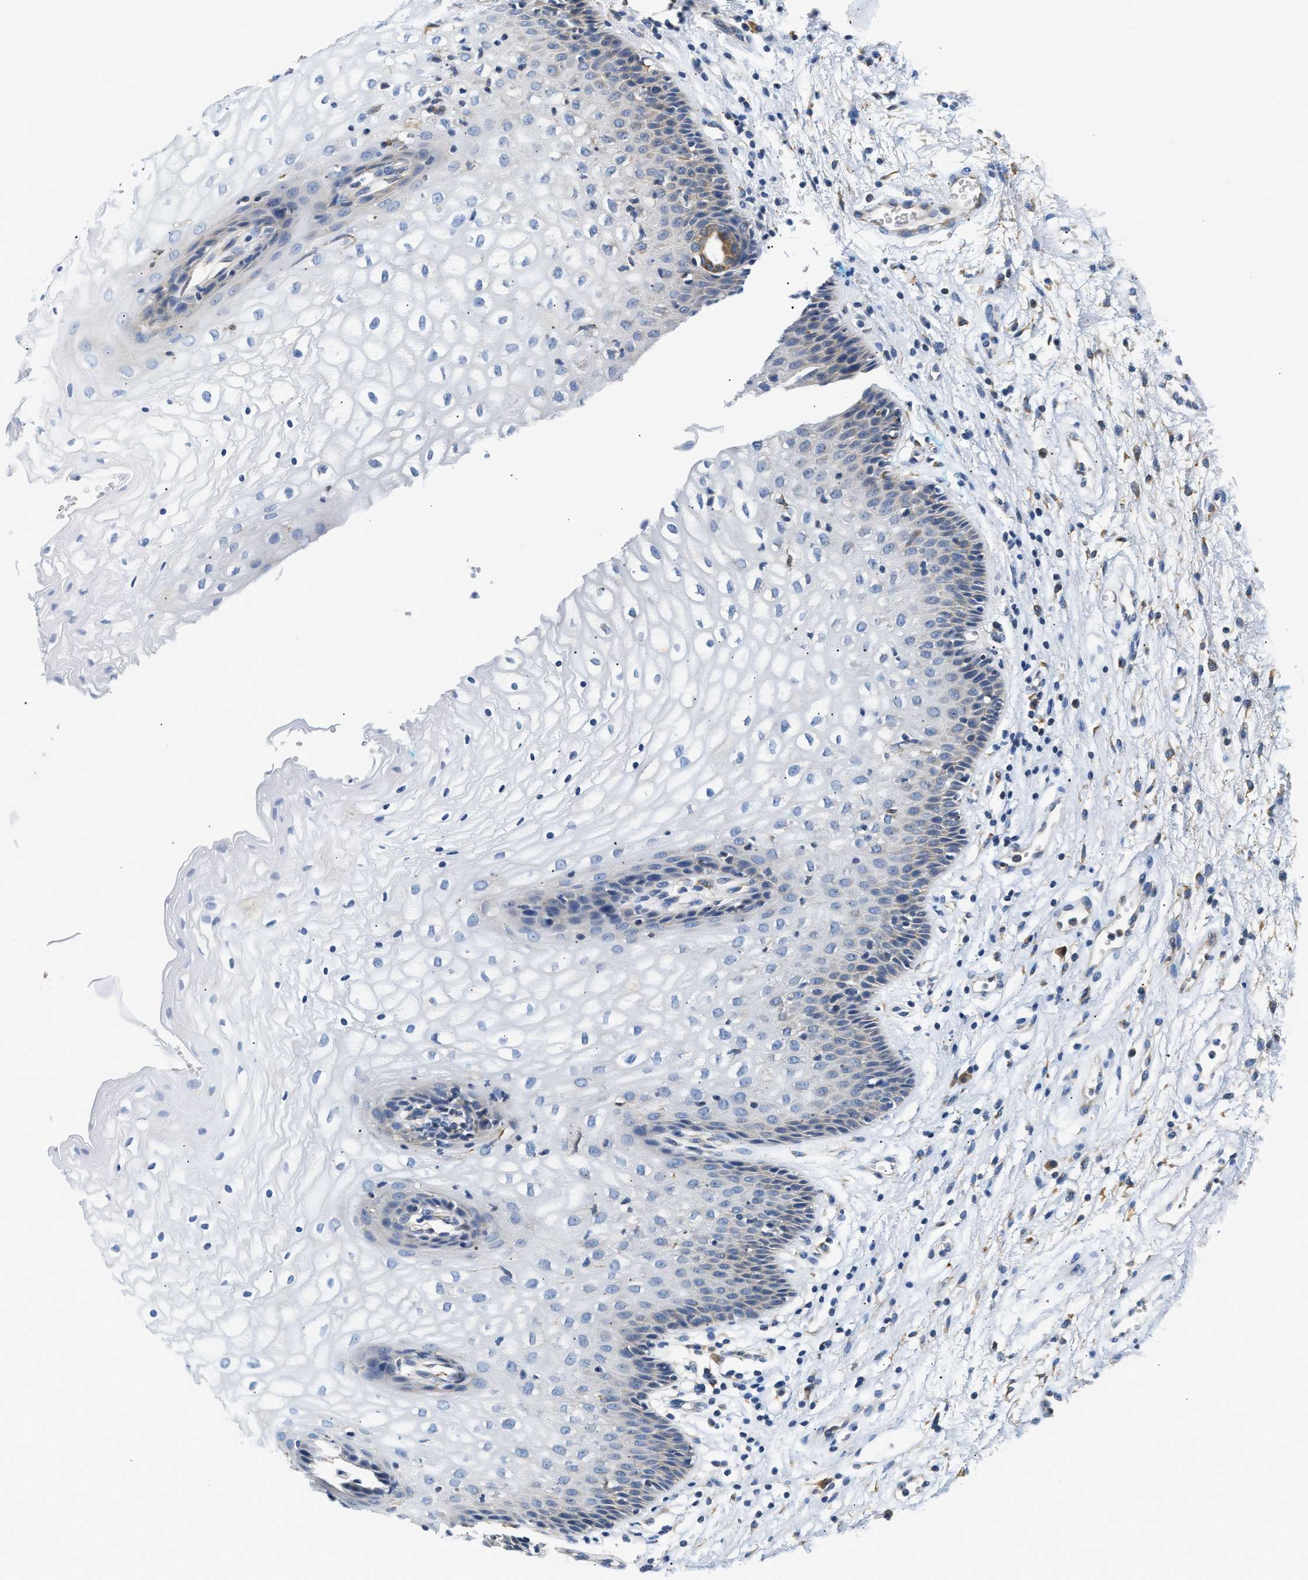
{"staining": {"intensity": "negative", "quantity": "none", "location": "none"}, "tissue": "vagina", "cell_type": "Squamous epithelial cells", "image_type": "normal", "snomed": [{"axis": "morphology", "description": "Normal tissue, NOS"}, {"axis": "topography", "description": "Vagina"}], "caption": "IHC image of normal human vagina stained for a protein (brown), which shows no staining in squamous epithelial cells. The staining is performed using DAB (3,3'-diaminobenzidine) brown chromogen with nuclei counter-stained in using hematoxylin.", "gene": "HDHD3", "patient": {"sex": "female", "age": 34}}